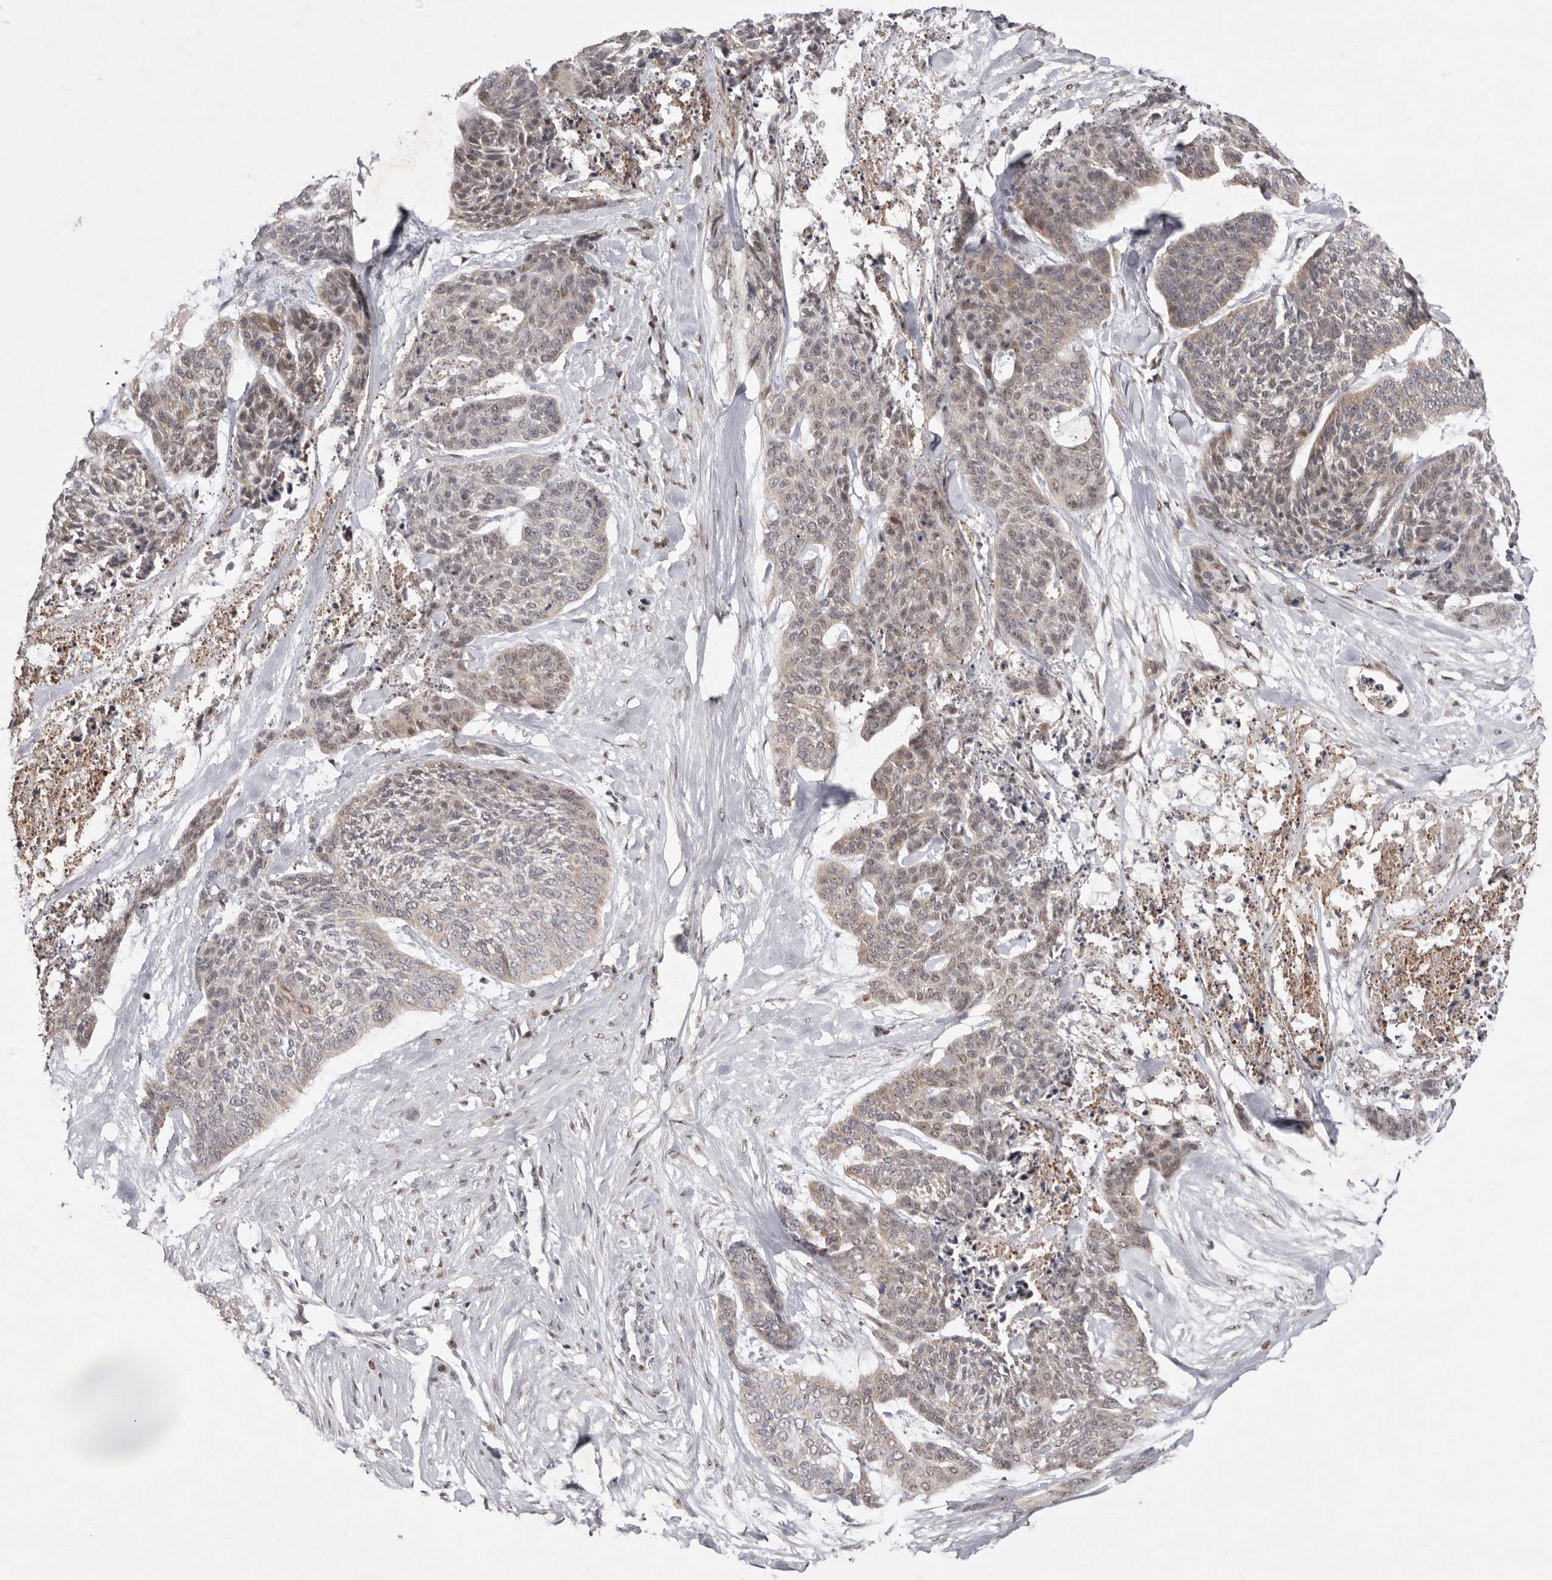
{"staining": {"intensity": "weak", "quantity": ">75%", "location": "cytoplasmic/membranous,nuclear"}, "tissue": "skin cancer", "cell_type": "Tumor cells", "image_type": "cancer", "snomed": [{"axis": "morphology", "description": "Basal cell carcinoma"}, {"axis": "topography", "description": "Skin"}], "caption": "Brown immunohistochemical staining in human skin basal cell carcinoma demonstrates weak cytoplasmic/membranous and nuclear positivity in approximately >75% of tumor cells. The protein is stained brown, and the nuclei are stained in blue (DAB IHC with brightfield microscopy, high magnification).", "gene": "TADA1", "patient": {"sex": "female", "age": 64}}